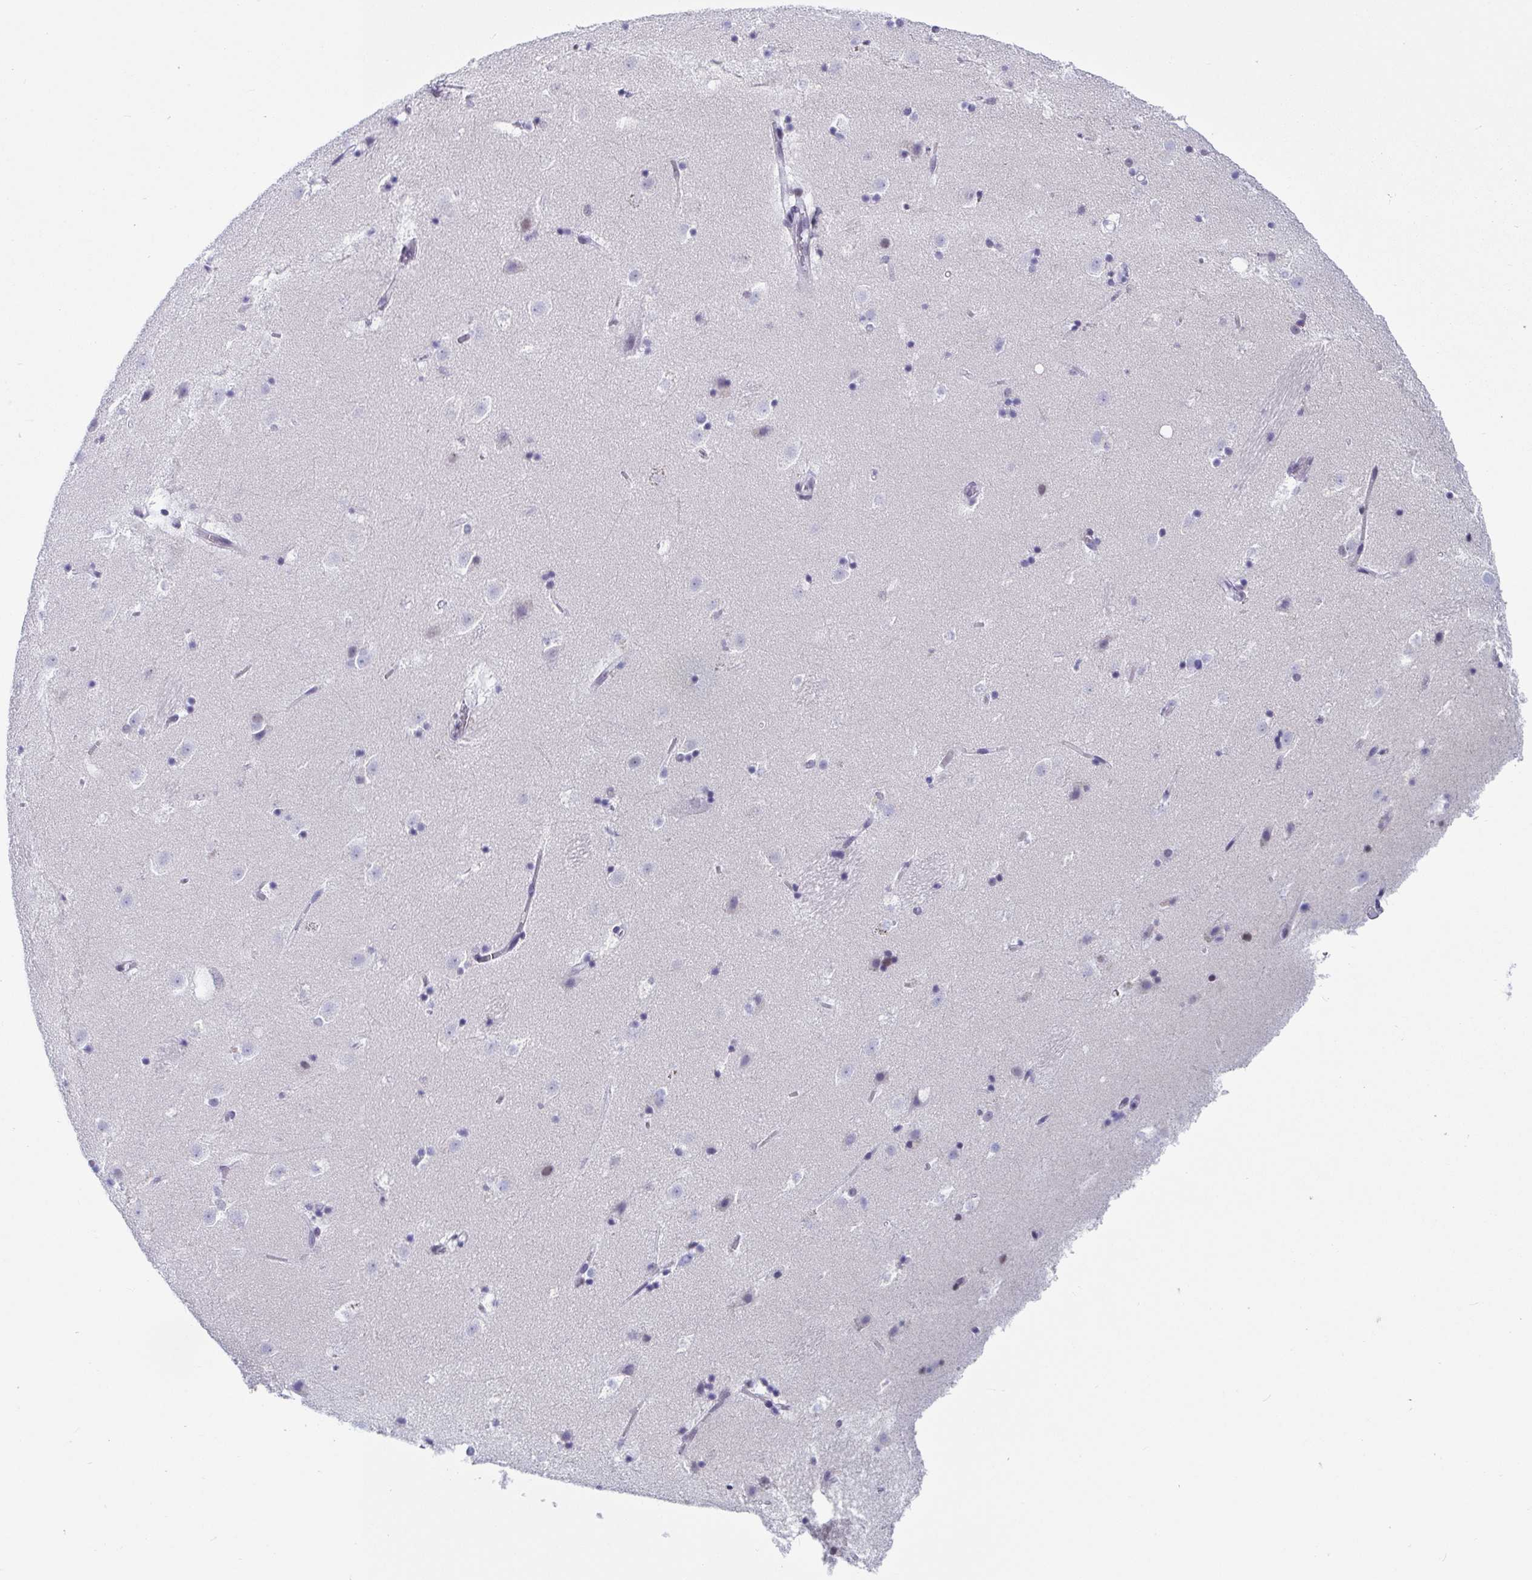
{"staining": {"intensity": "negative", "quantity": "none", "location": "none"}, "tissue": "caudate", "cell_type": "Glial cells", "image_type": "normal", "snomed": [{"axis": "morphology", "description": "Normal tissue, NOS"}, {"axis": "topography", "description": "Lateral ventricle wall"}], "caption": "Human caudate stained for a protein using IHC reveals no positivity in glial cells.", "gene": "WDR72", "patient": {"sex": "male", "age": 37}}